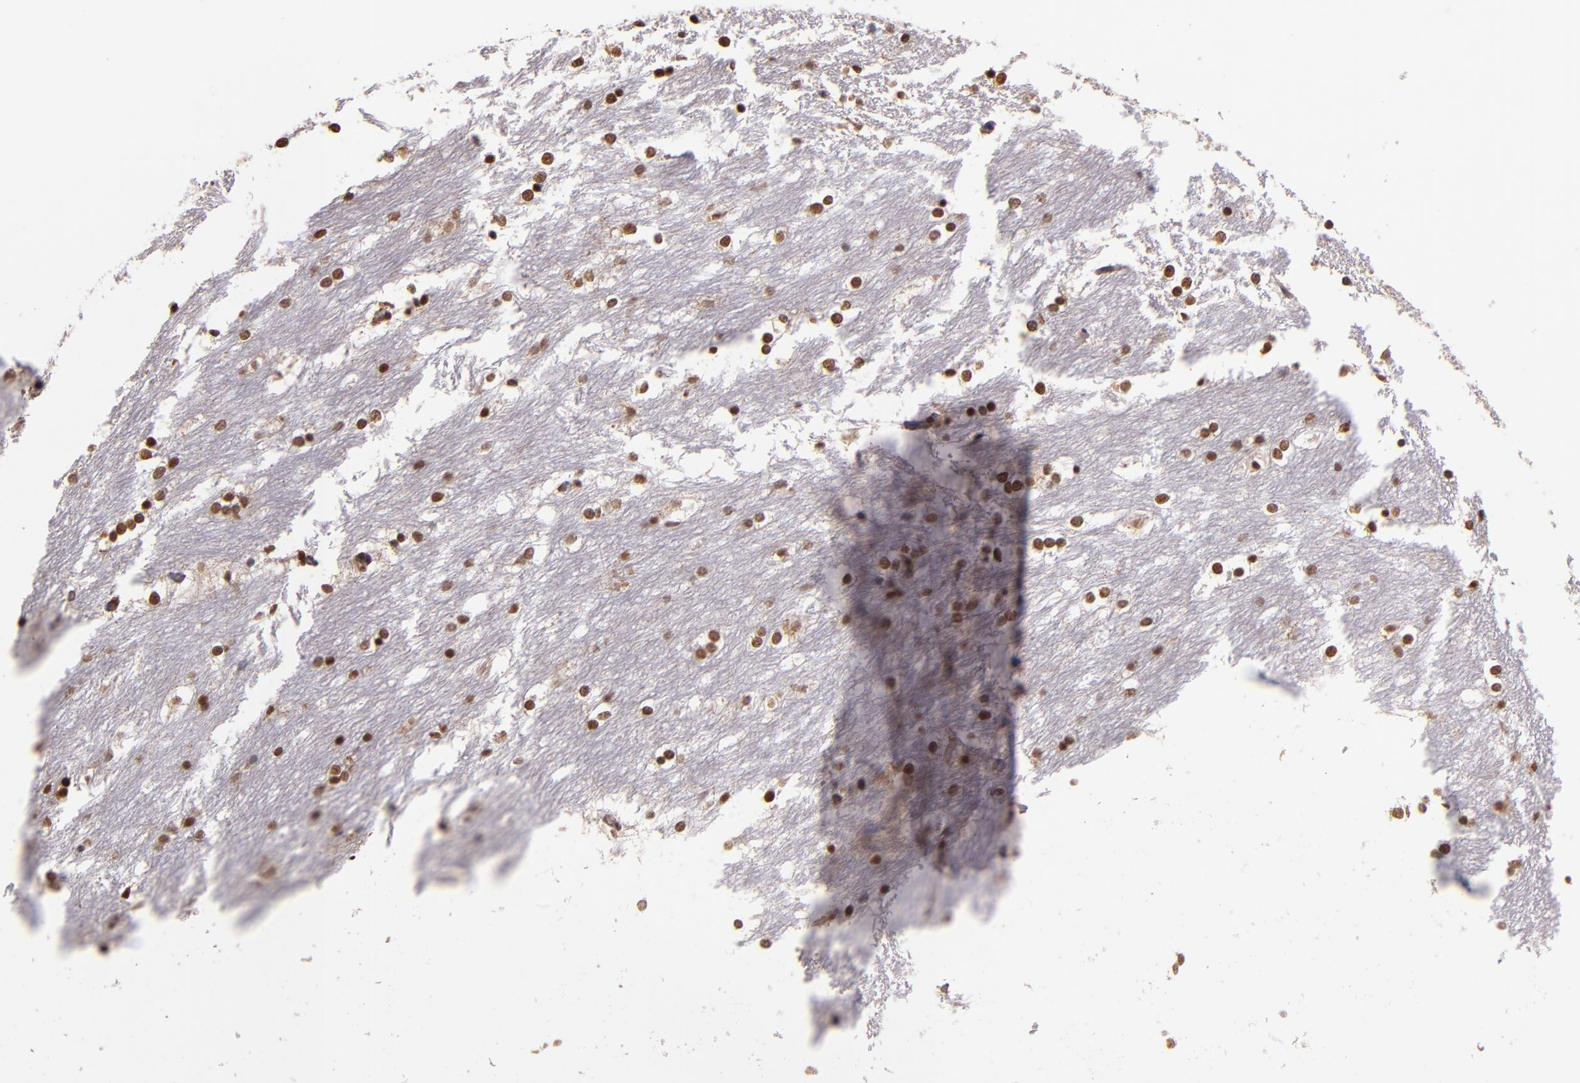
{"staining": {"intensity": "moderate", "quantity": ">75%", "location": "nuclear"}, "tissue": "caudate", "cell_type": "Glial cells", "image_type": "normal", "snomed": [{"axis": "morphology", "description": "Normal tissue, NOS"}, {"axis": "topography", "description": "Lateral ventricle wall"}], "caption": "An immunohistochemistry (IHC) photomicrograph of normal tissue is shown. Protein staining in brown highlights moderate nuclear positivity in caudate within glial cells.", "gene": "TERF2", "patient": {"sex": "female", "age": 19}}